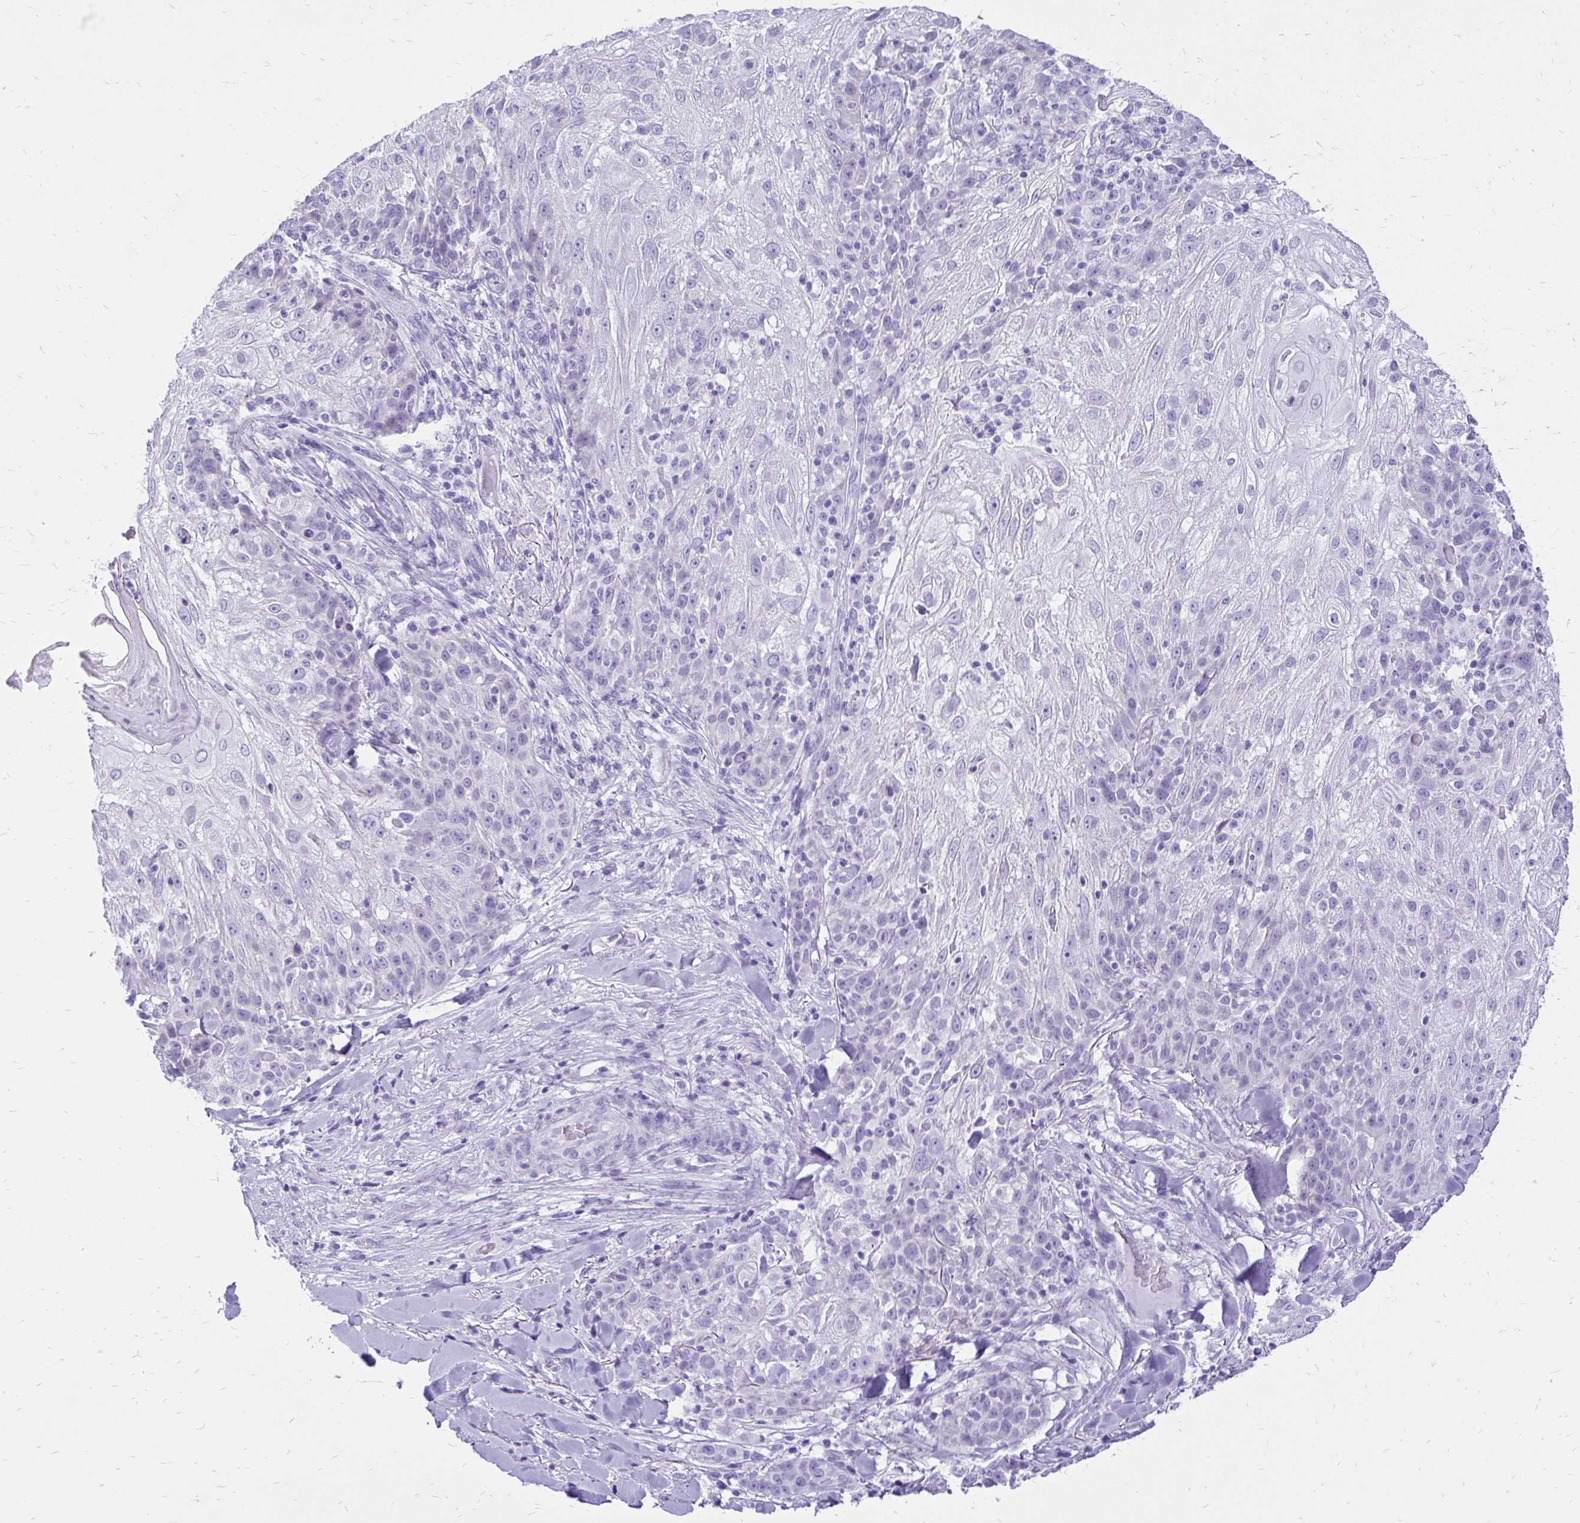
{"staining": {"intensity": "negative", "quantity": "none", "location": "none"}, "tissue": "skin cancer", "cell_type": "Tumor cells", "image_type": "cancer", "snomed": [{"axis": "morphology", "description": "Normal tissue, NOS"}, {"axis": "morphology", "description": "Squamous cell carcinoma, NOS"}, {"axis": "topography", "description": "Skin"}], "caption": "Immunohistochemistry (IHC) of human skin squamous cell carcinoma exhibits no expression in tumor cells.", "gene": "SLC32A1", "patient": {"sex": "female", "age": 83}}